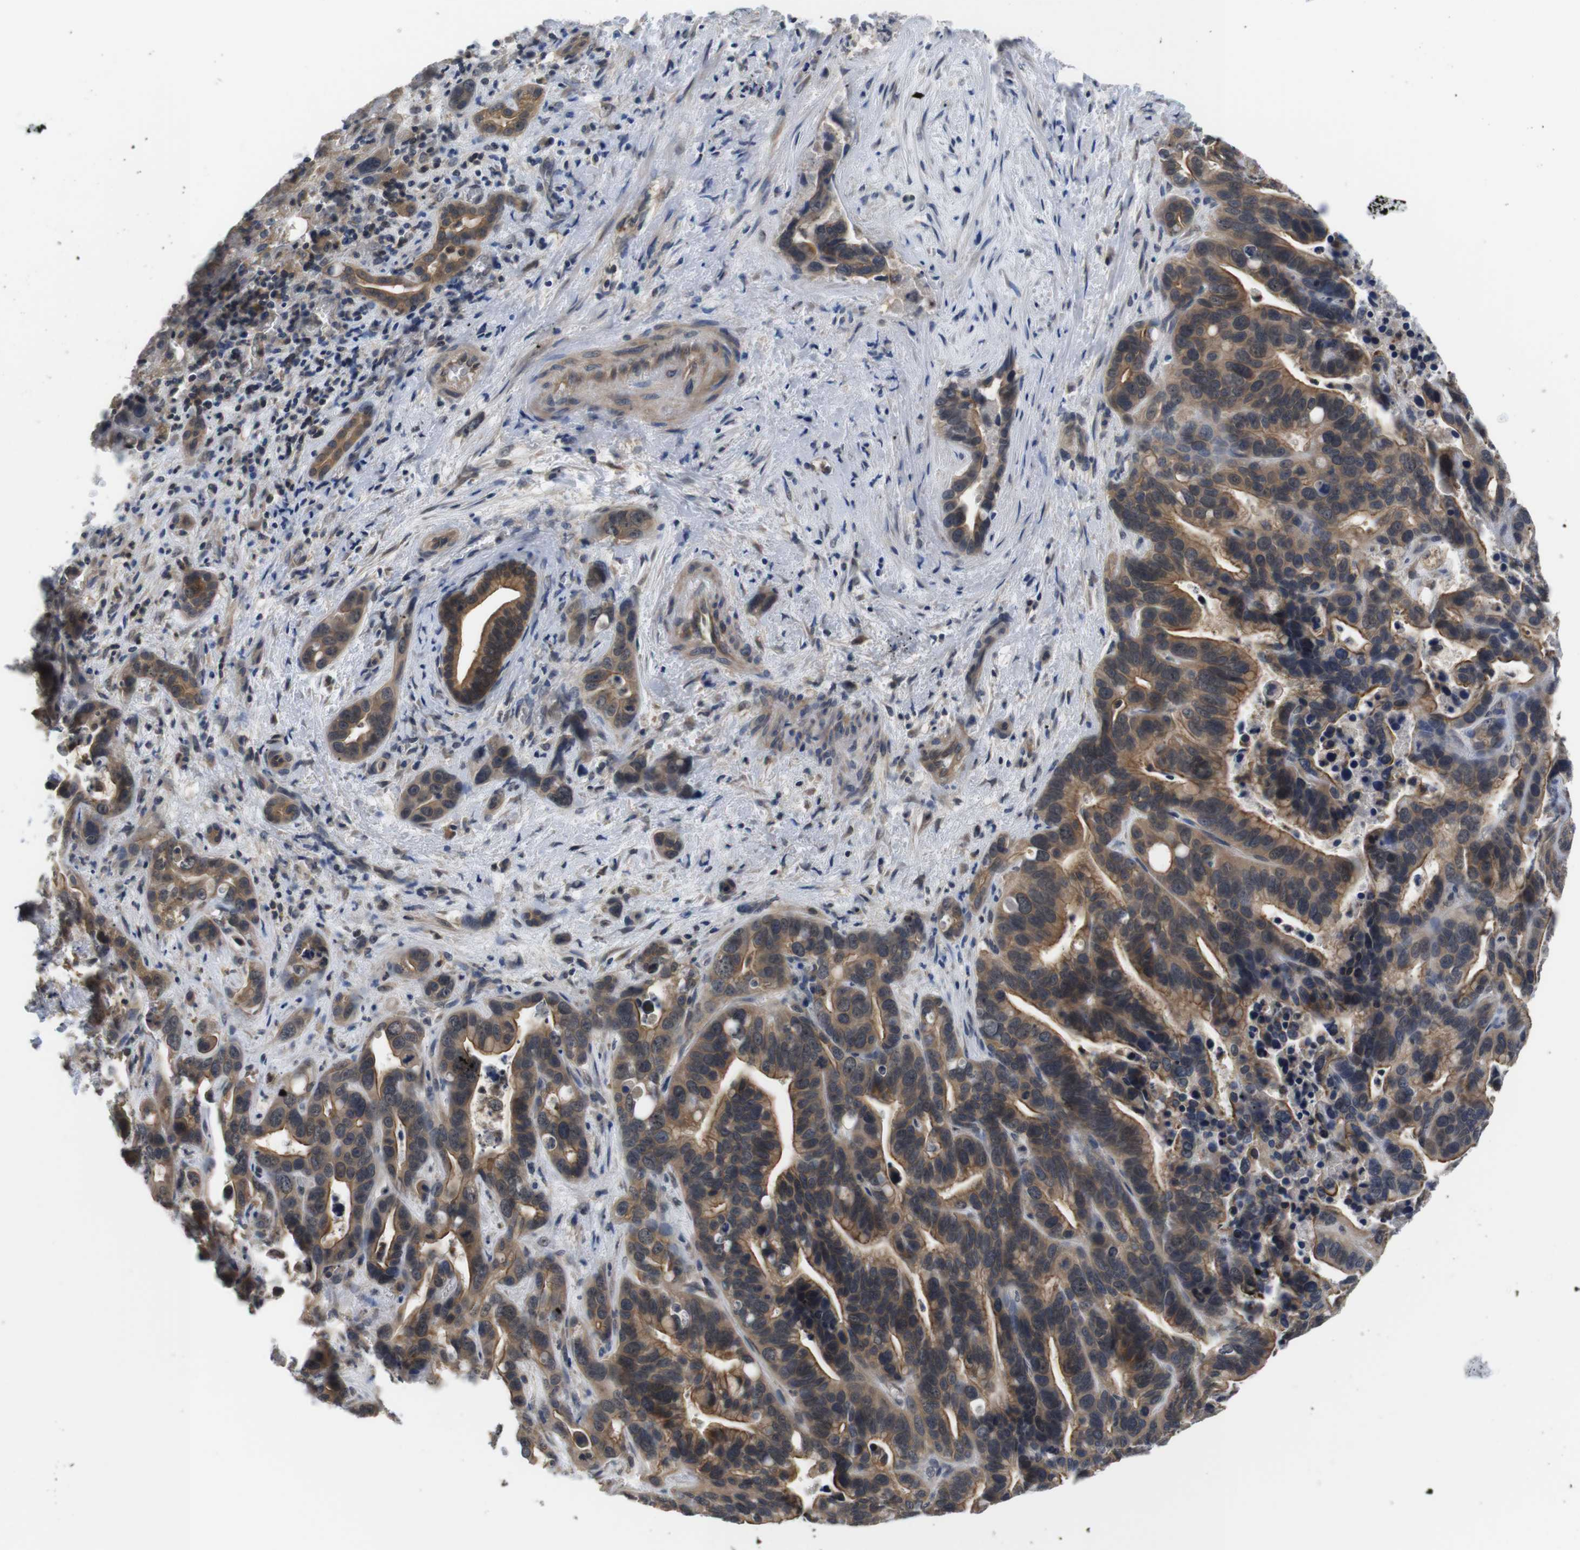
{"staining": {"intensity": "moderate", "quantity": ">75%", "location": "cytoplasmic/membranous"}, "tissue": "liver cancer", "cell_type": "Tumor cells", "image_type": "cancer", "snomed": [{"axis": "morphology", "description": "Cholangiocarcinoma"}, {"axis": "topography", "description": "Liver"}], "caption": "Protein staining exhibits moderate cytoplasmic/membranous positivity in about >75% of tumor cells in liver cholangiocarcinoma.", "gene": "FADD", "patient": {"sex": "female", "age": 65}}